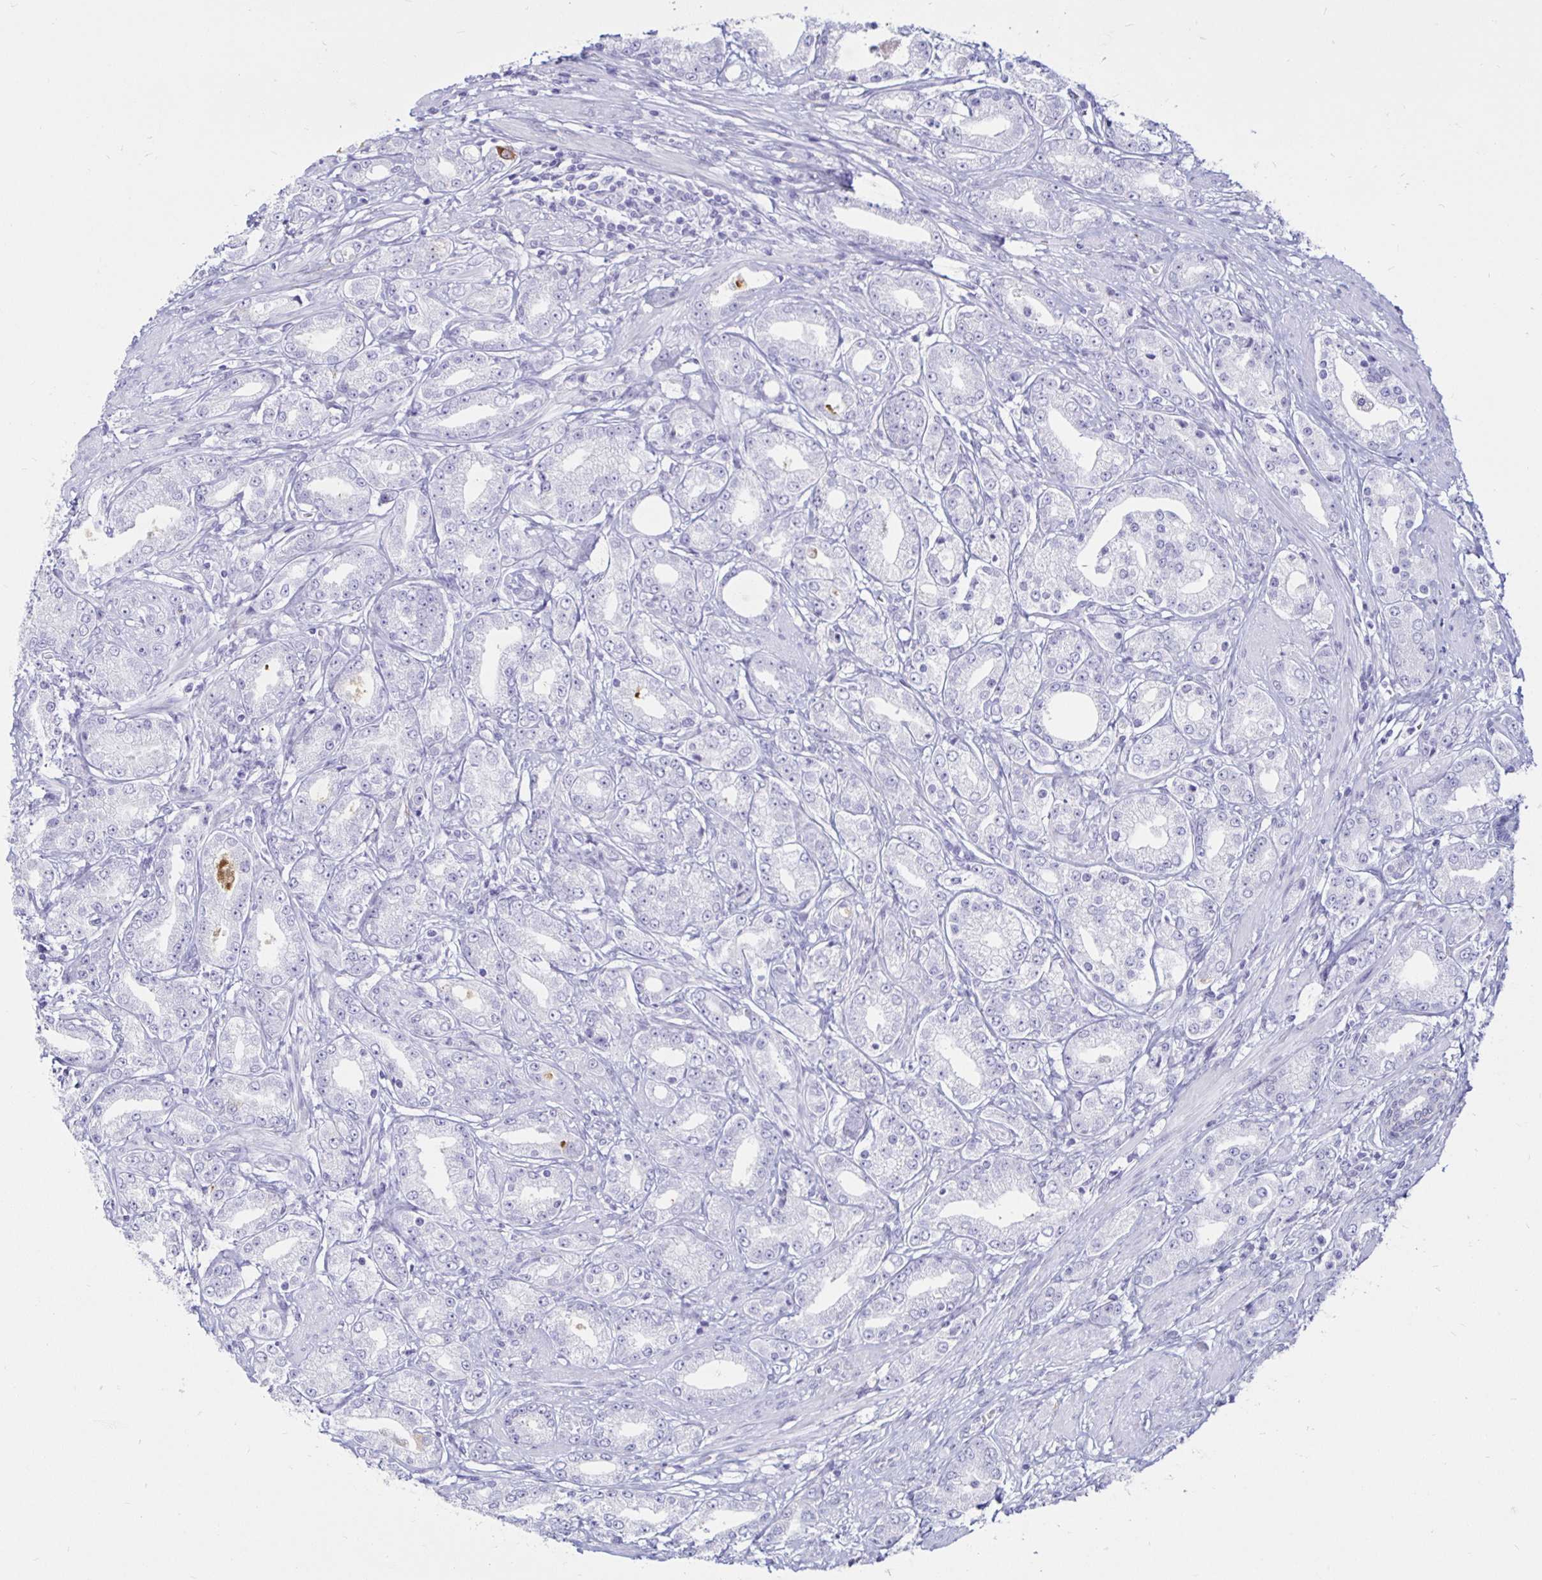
{"staining": {"intensity": "negative", "quantity": "none", "location": "none"}, "tissue": "prostate cancer", "cell_type": "Tumor cells", "image_type": "cancer", "snomed": [{"axis": "morphology", "description": "Adenocarcinoma, High grade"}, {"axis": "topography", "description": "Prostate"}], "caption": "A histopathology image of human prostate high-grade adenocarcinoma is negative for staining in tumor cells.", "gene": "TIMP1", "patient": {"sex": "male", "age": 67}}